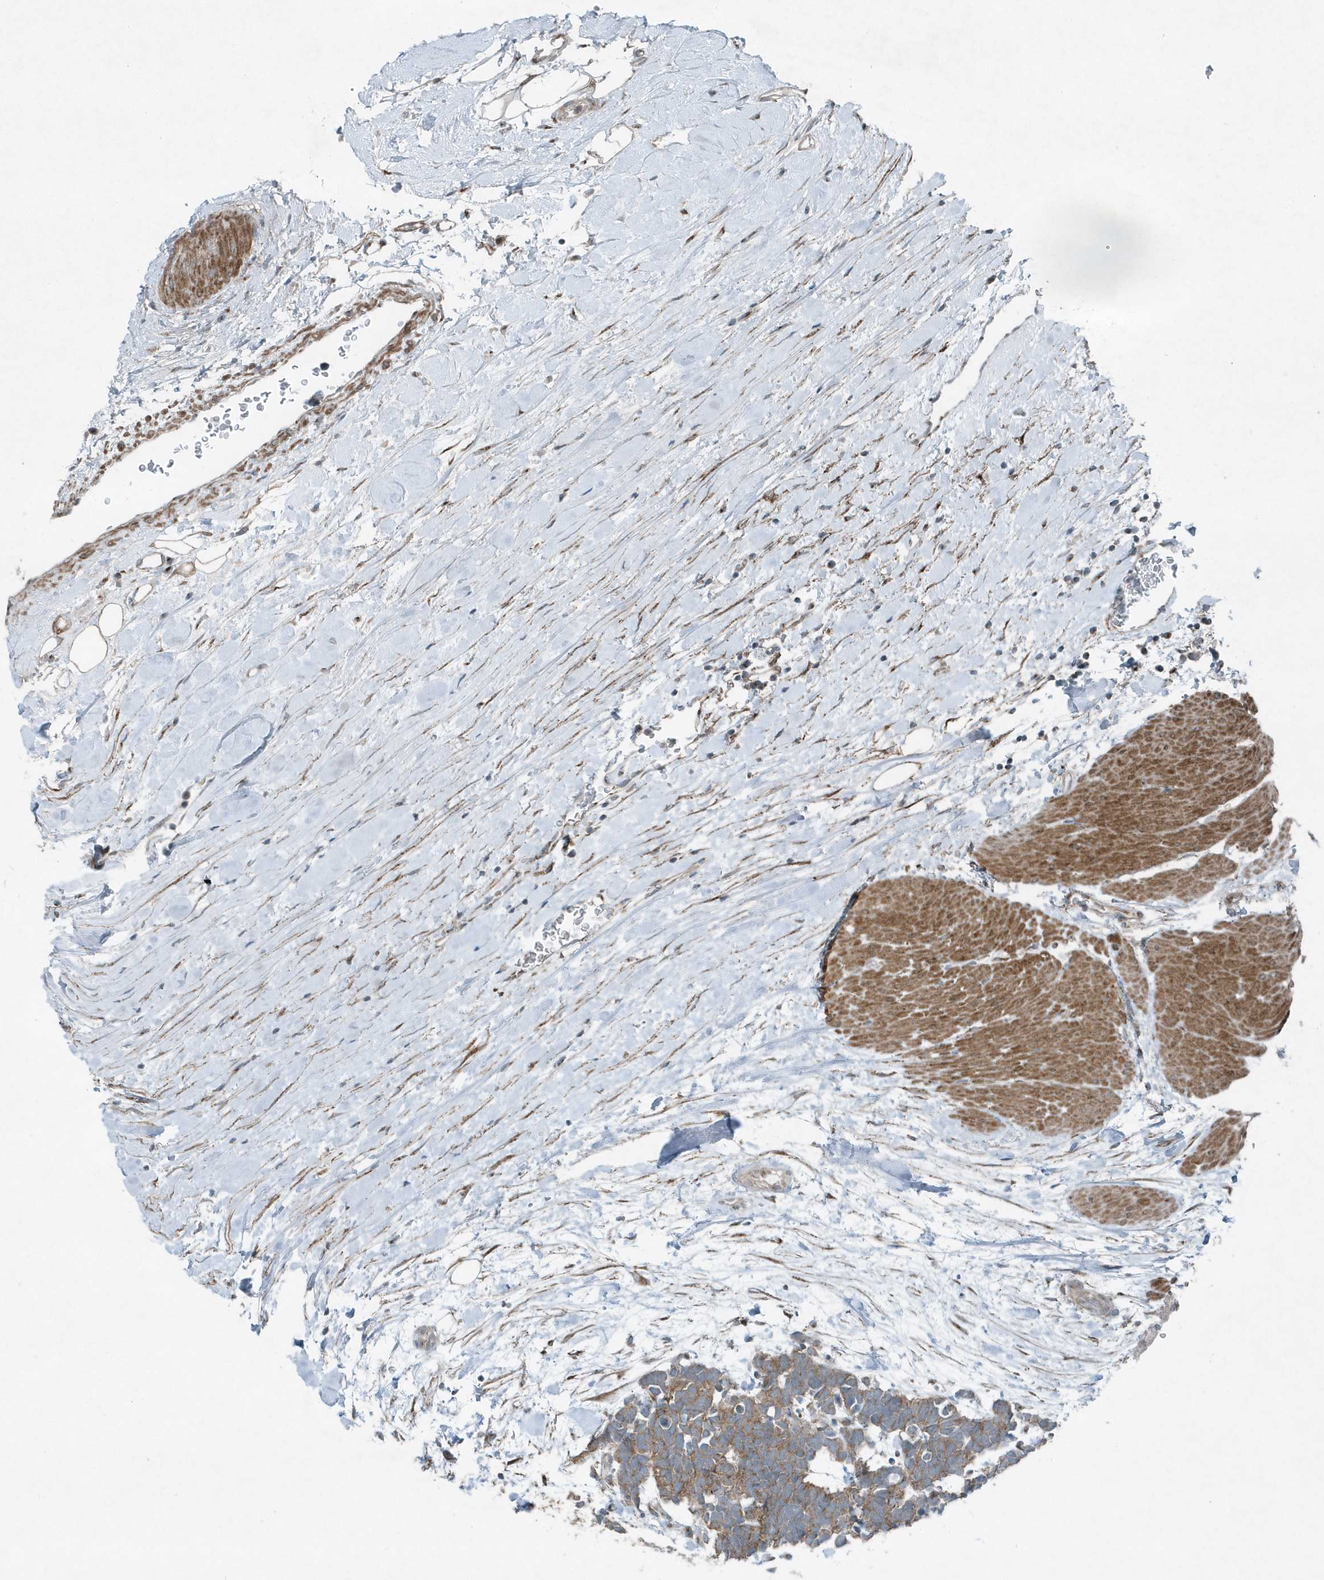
{"staining": {"intensity": "moderate", "quantity": "25%-75%", "location": "cytoplasmic/membranous"}, "tissue": "carcinoid", "cell_type": "Tumor cells", "image_type": "cancer", "snomed": [{"axis": "morphology", "description": "Carcinoma, NOS"}, {"axis": "morphology", "description": "Carcinoid, malignant, NOS"}, {"axis": "topography", "description": "Urinary bladder"}], "caption": "Immunohistochemistry (IHC) (DAB) staining of malignant carcinoid displays moderate cytoplasmic/membranous protein expression in approximately 25%-75% of tumor cells. Using DAB (3,3'-diaminobenzidine) (brown) and hematoxylin (blue) stains, captured at high magnification using brightfield microscopy.", "gene": "GCC2", "patient": {"sex": "male", "age": 57}}